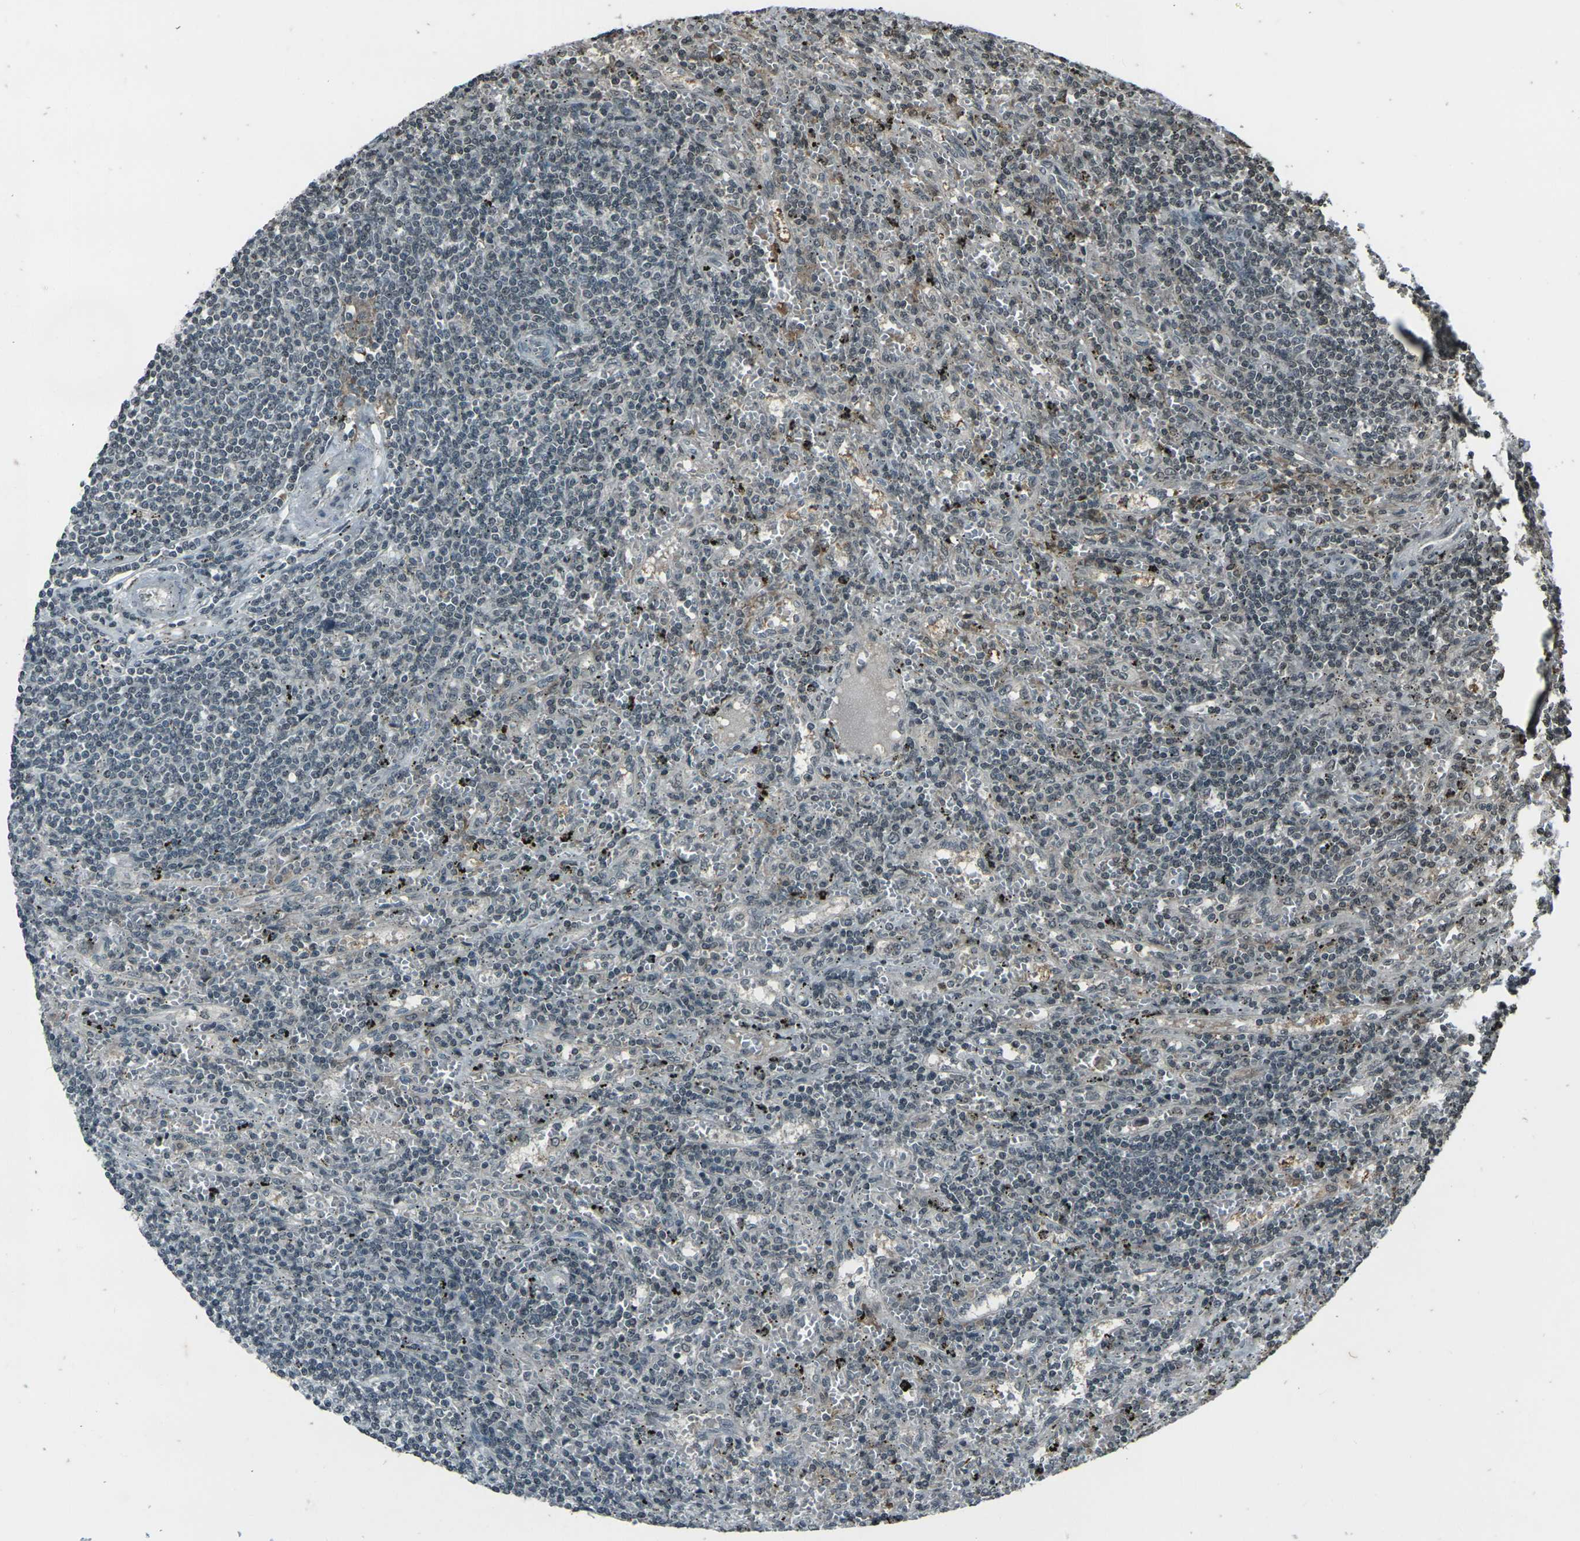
{"staining": {"intensity": "weak", "quantity": "<25%", "location": "nuclear"}, "tissue": "lymphoma", "cell_type": "Tumor cells", "image_type": "cancer", "snomed": [{"axis": "morphology", "description": "Malignant lymphoma, non-Hodgkin's type, Low grade"}, {"axis": "topography", "description": "Spleen"}], "caption": "There is no significant staining in tumor cells of lymphoma. Nuclei are stained in blue.", "gene": "PRPF8", "patient": {"sex": "male", "age": 76}}